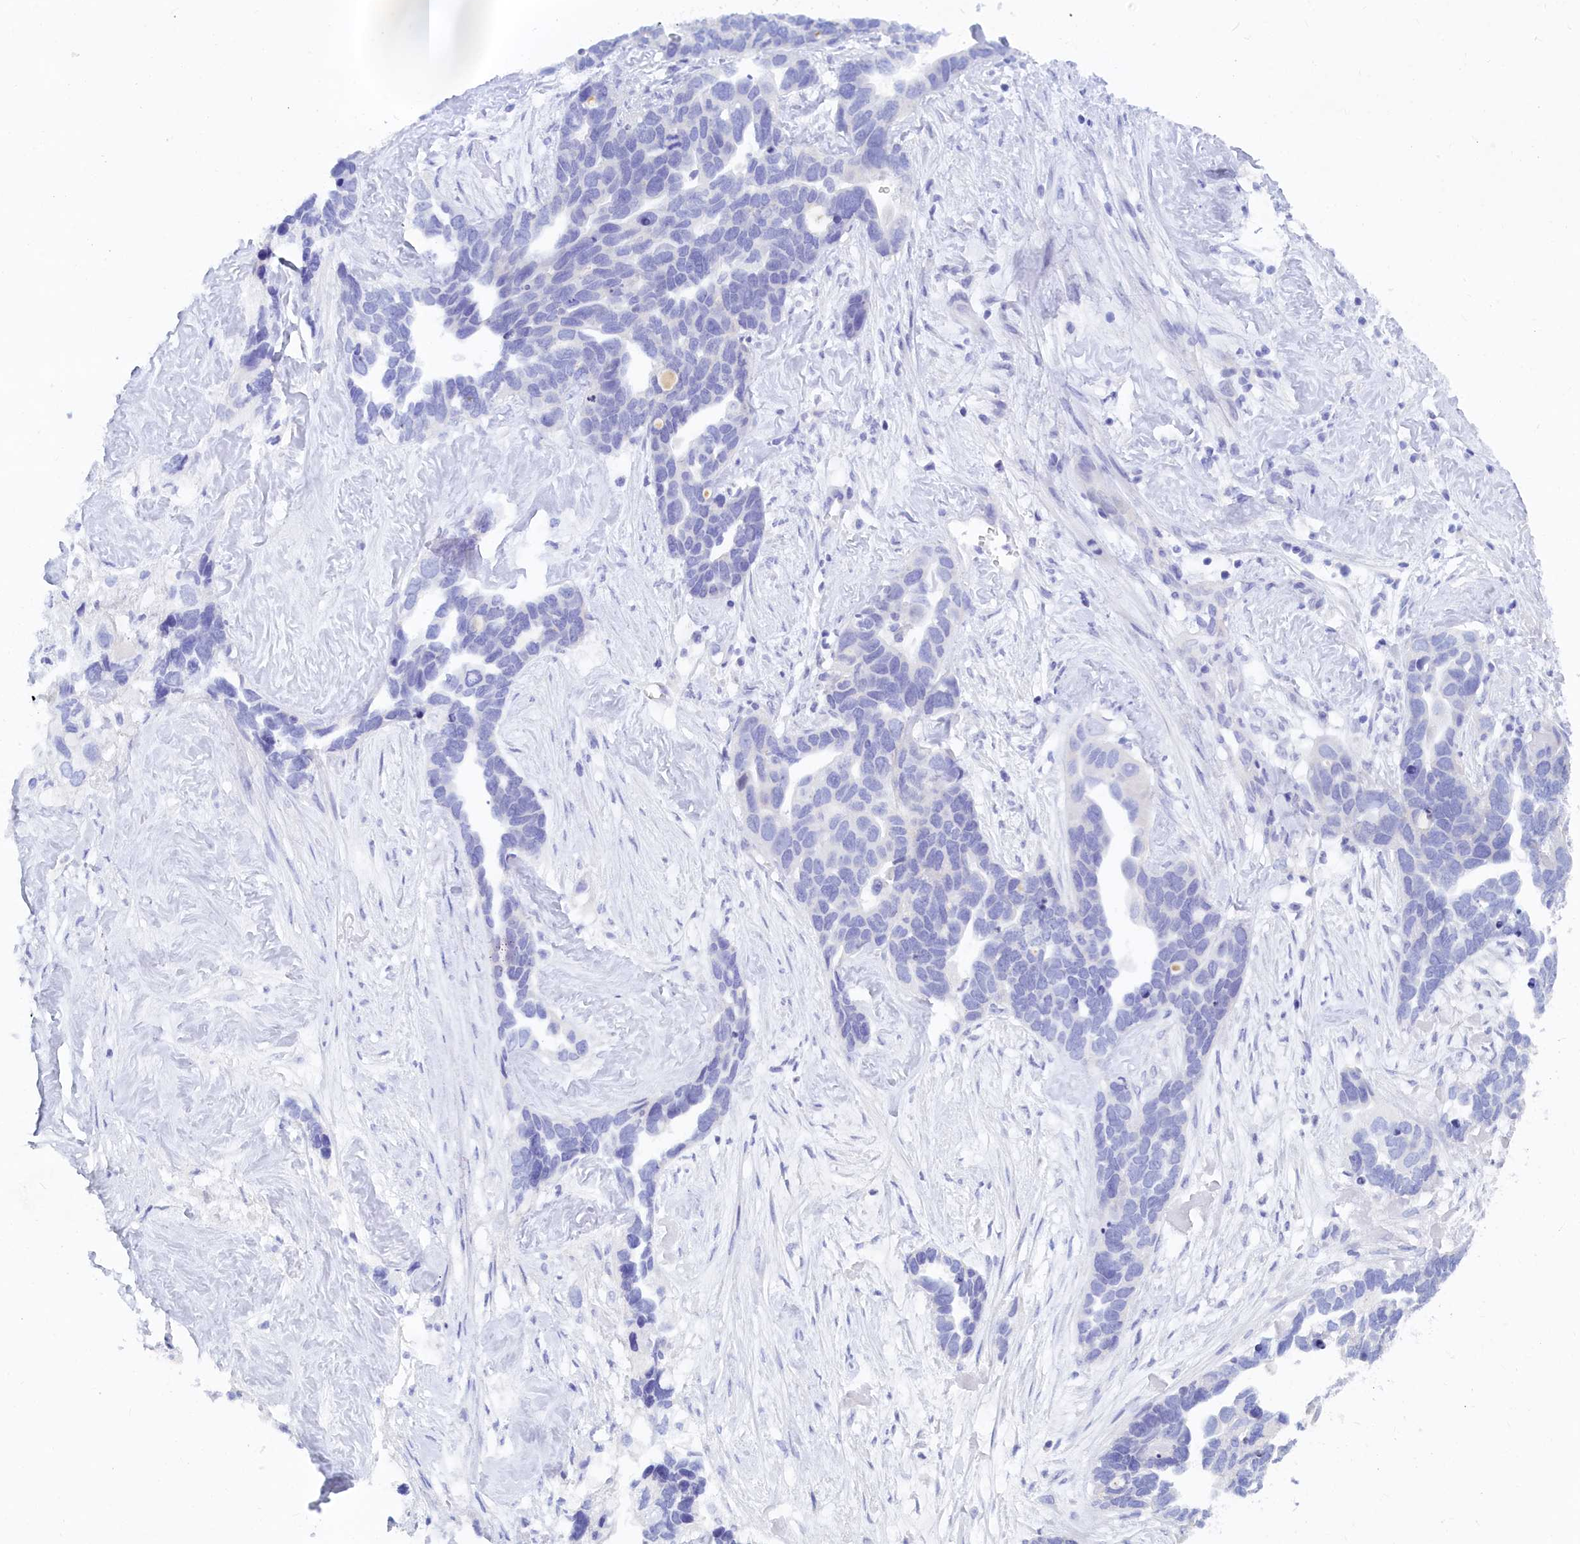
{"staining": {"intensity": "negative", "quantity": "none", "location": "none"}, "tissue": "ovarian cancer", "cell_type": "Tumor cells", "image_type": "cancer", "snomed": [{"axis": "morphology", "description": "Cystadenocarcinoma, serous, NOS"}, {"axis": "topography", "description": "Ovary"}], "caption": "Immunohistochemistry of human ovarian cancer (serous cystadenocarcinoma) reveals no positivity in tumor cells. The staining is performed using DAB (3,3'-diaminobenzidine) brown chromogen with nuclei counter-stained in using hematoxylin.", "gene": "TRIM10", "patient": {"sex": "female", "age": 54}}